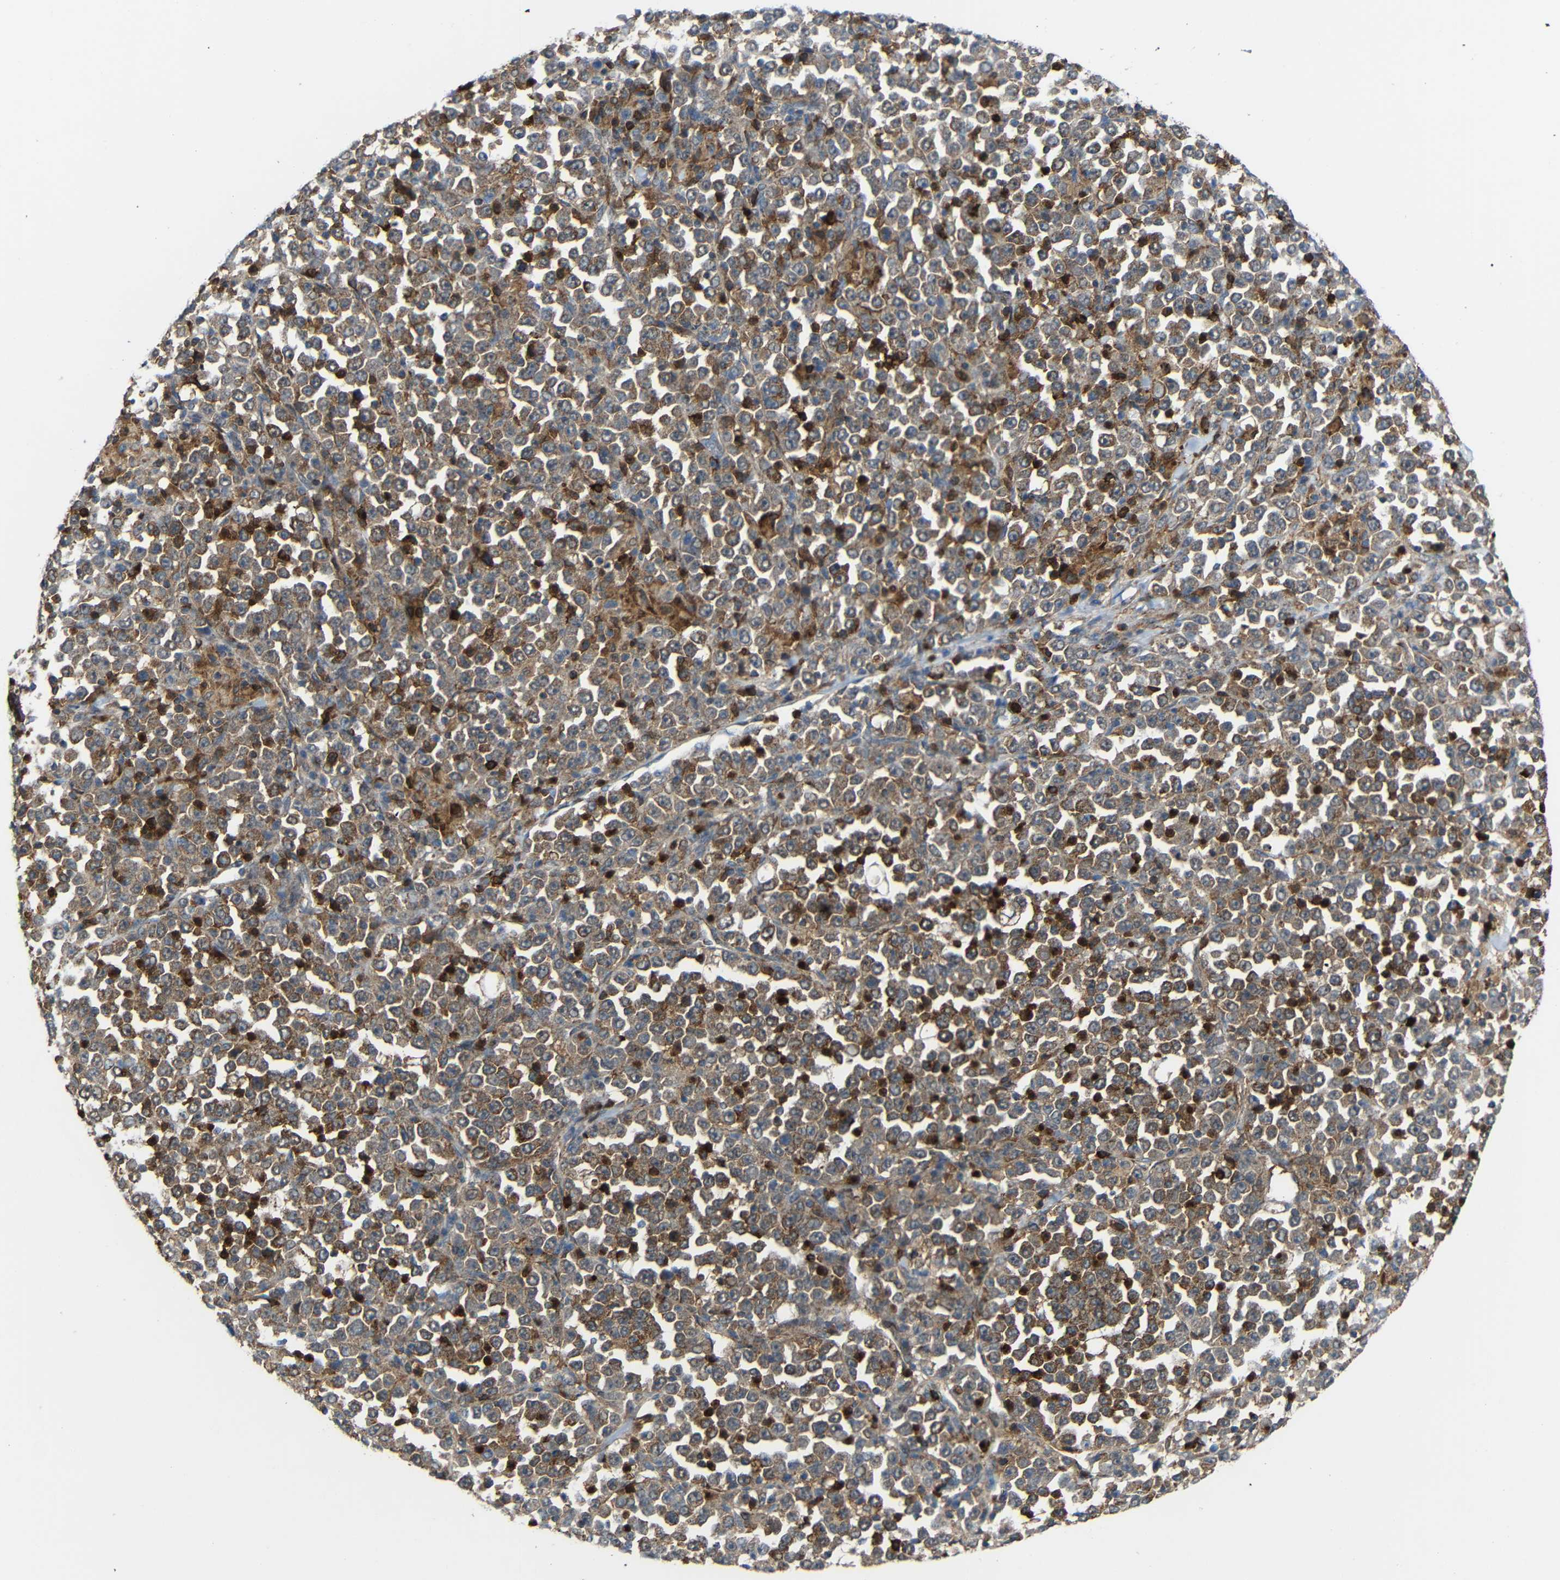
{"staining": {"intensity": "moderate", "quantity": ">75%", "location": "cytoplasmic/membranous"}, "tissue": "stomach cancer", "cell_type": "Tumor cells", "image_type": "cancer", "snomed": [{"axis": "morphology", "description": "Normal tissue, NOS"}, {"axis": "morphology", "description": "Adenocarcinoma, NOS"}, {"axis": "topography", "description": "Stomach, upper"}, {"axis": "topography", "description": "Stomach"}], "caption": "Immunohistochemical staining of adenocarcinoma (stomach) reveals medium levels of moderate cytoplasmic/membranous expression in approximately >75% of tumor cells.", "gene": "C1GALT1", "patient": {"sex": "male", "age": 59}}